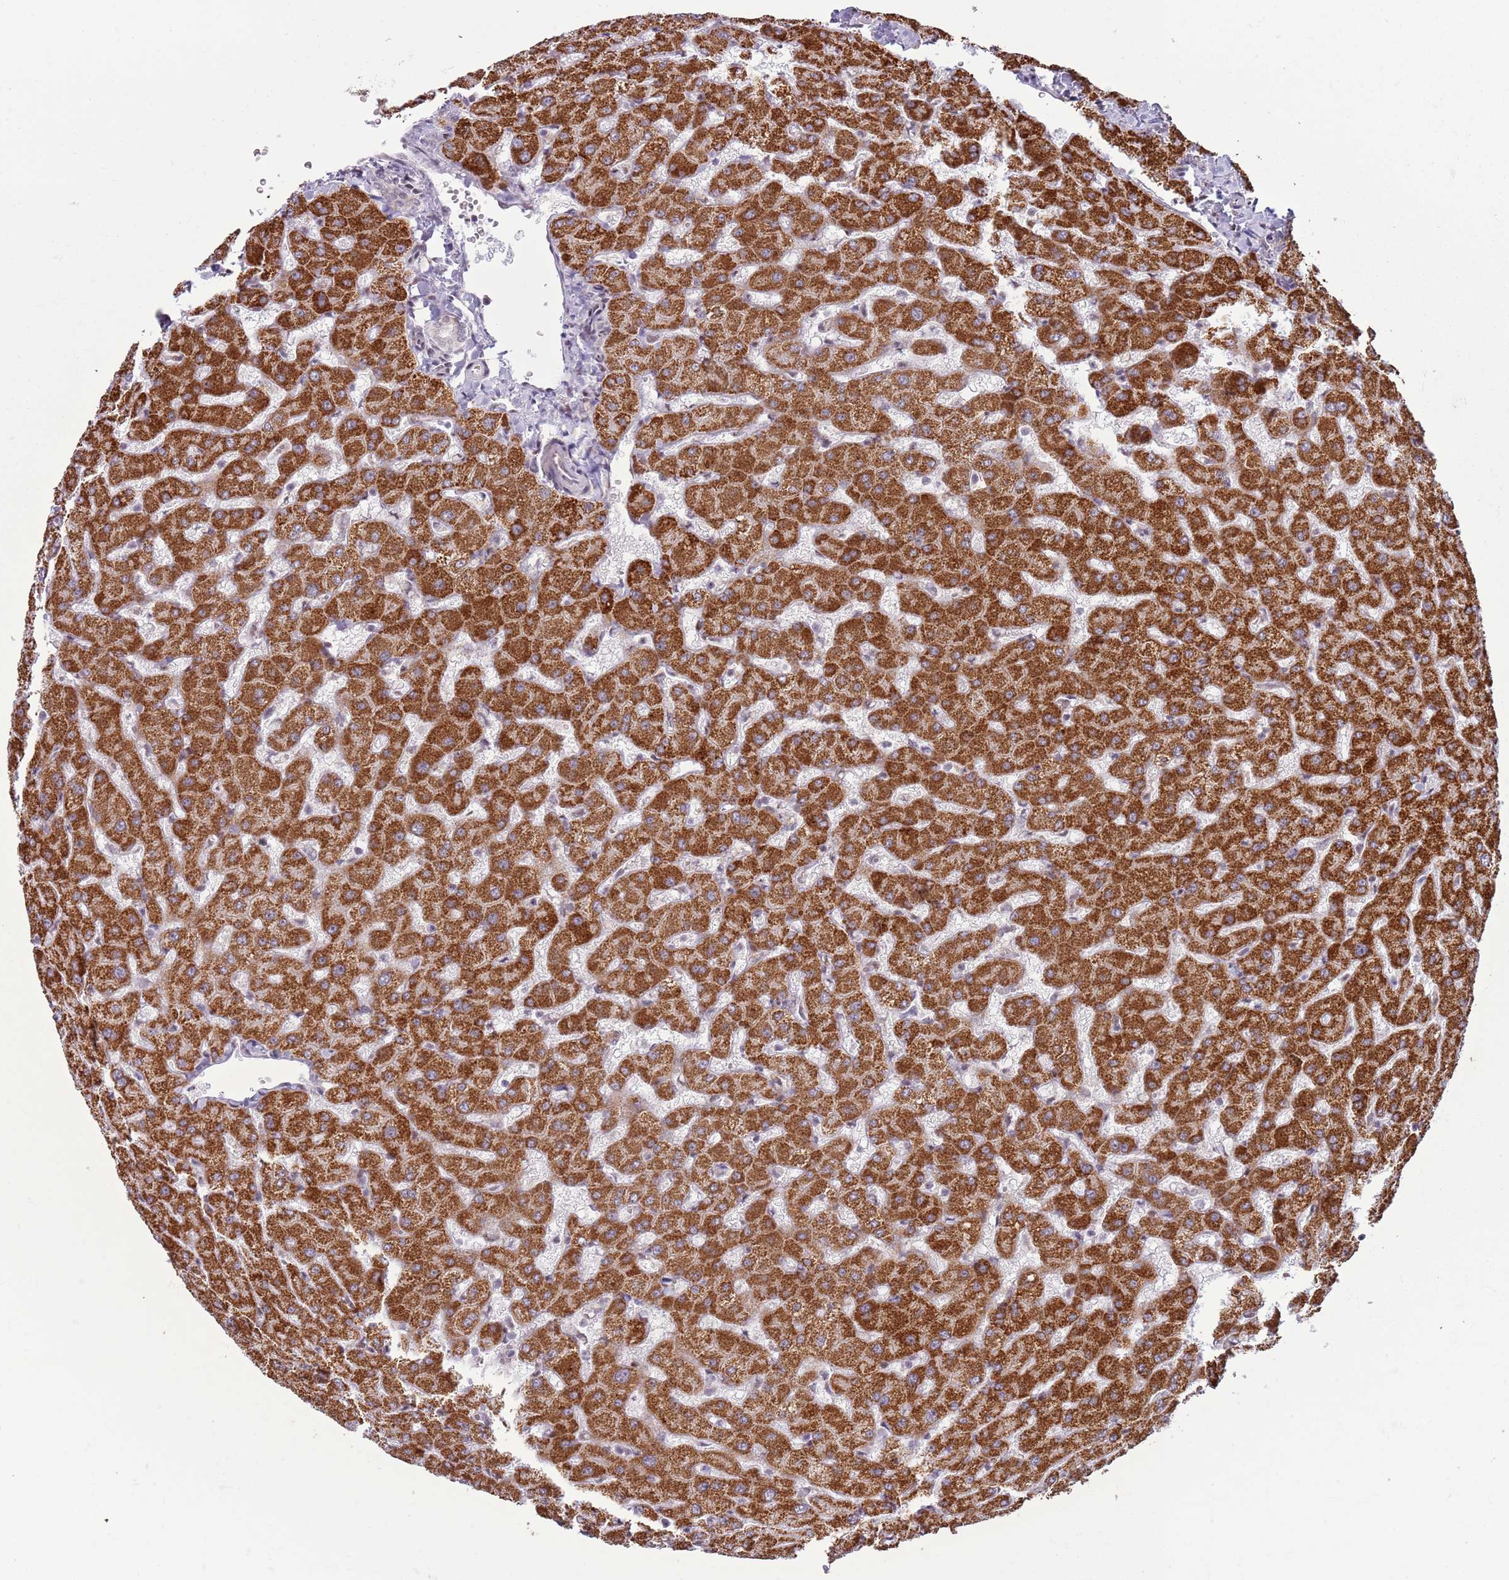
{"staining": {"intensity": "negative", "quantity": "none", "location": "none"}, "tissue": "liver", "cell_type": "Cholangiocytes", "image_type": "normal", "snomed": [{"axis": "morphology", "description": "Normal tissue, NOS"}, {"axis": "topography", "description": "Liver"}], "caption": "There is no significant staining in cholangiocytes of liver. Nuclei are stained in blue.", "gene": "MLLT11", "patient": {"sex": "female", "age": 63}}